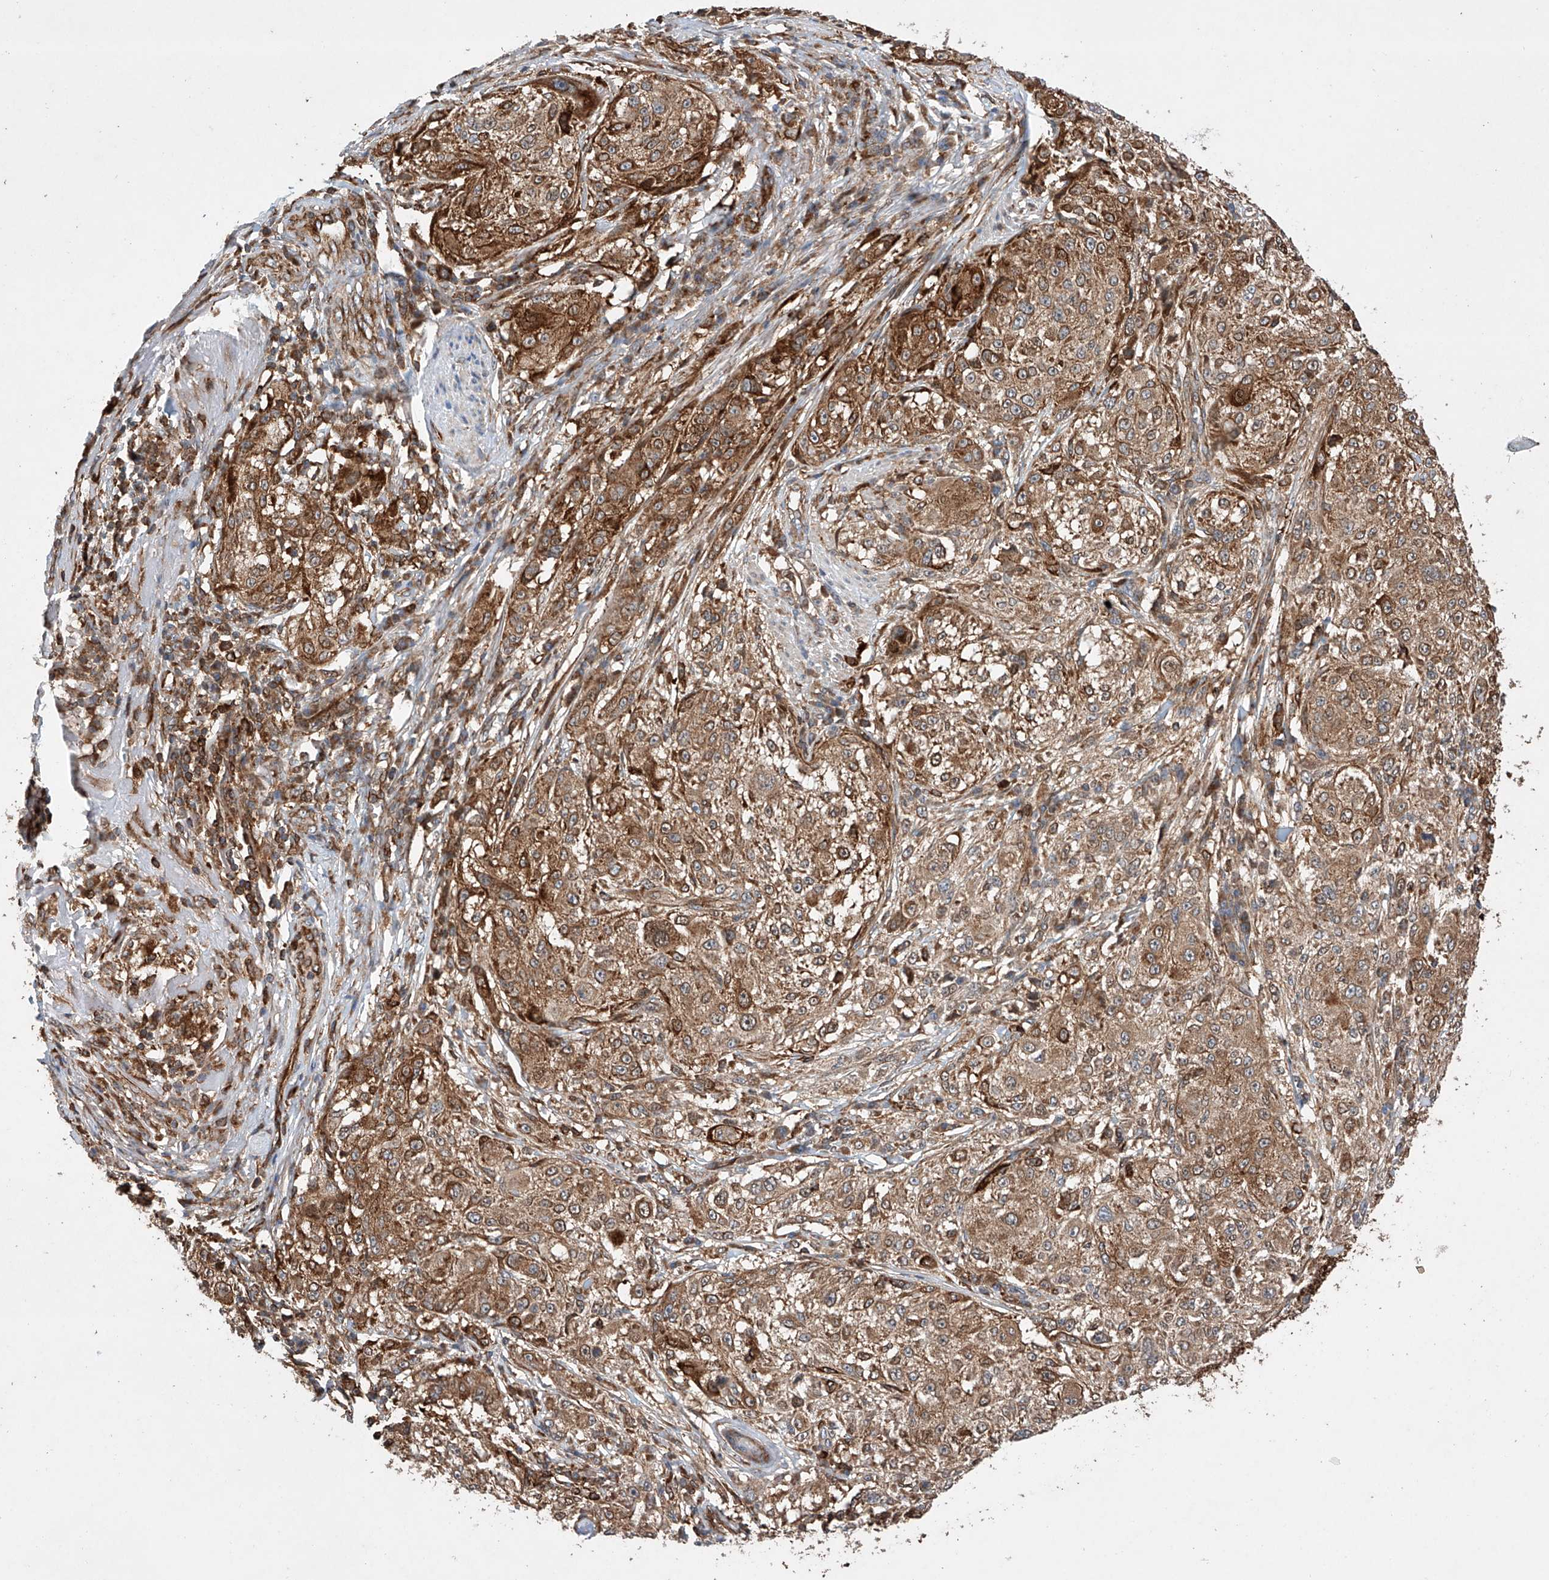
{"staining": {"intensity": "moderate", "quantity": ">75%", "location": "cytoplasmic/membranous"}, "tissue": "melanoma", "cell_type": "Tumor cells", "image_type": "cancer", "snomed": [{"axis": "morphology", "description": "Necrosis, NOS"}, {"axis": "morphology", "description": "Malignant melanoma, NOS"}, {"axis": "topography", "description": "Skin"}], "caption": "Immunohistochemical staining of human malignant melanoma demonstrates moderate cytoplasmic/membranous protein staining in about >75% of tumor cells.", "gene": "TIMM23", "patient": {"sex": "female", "age": 87}}